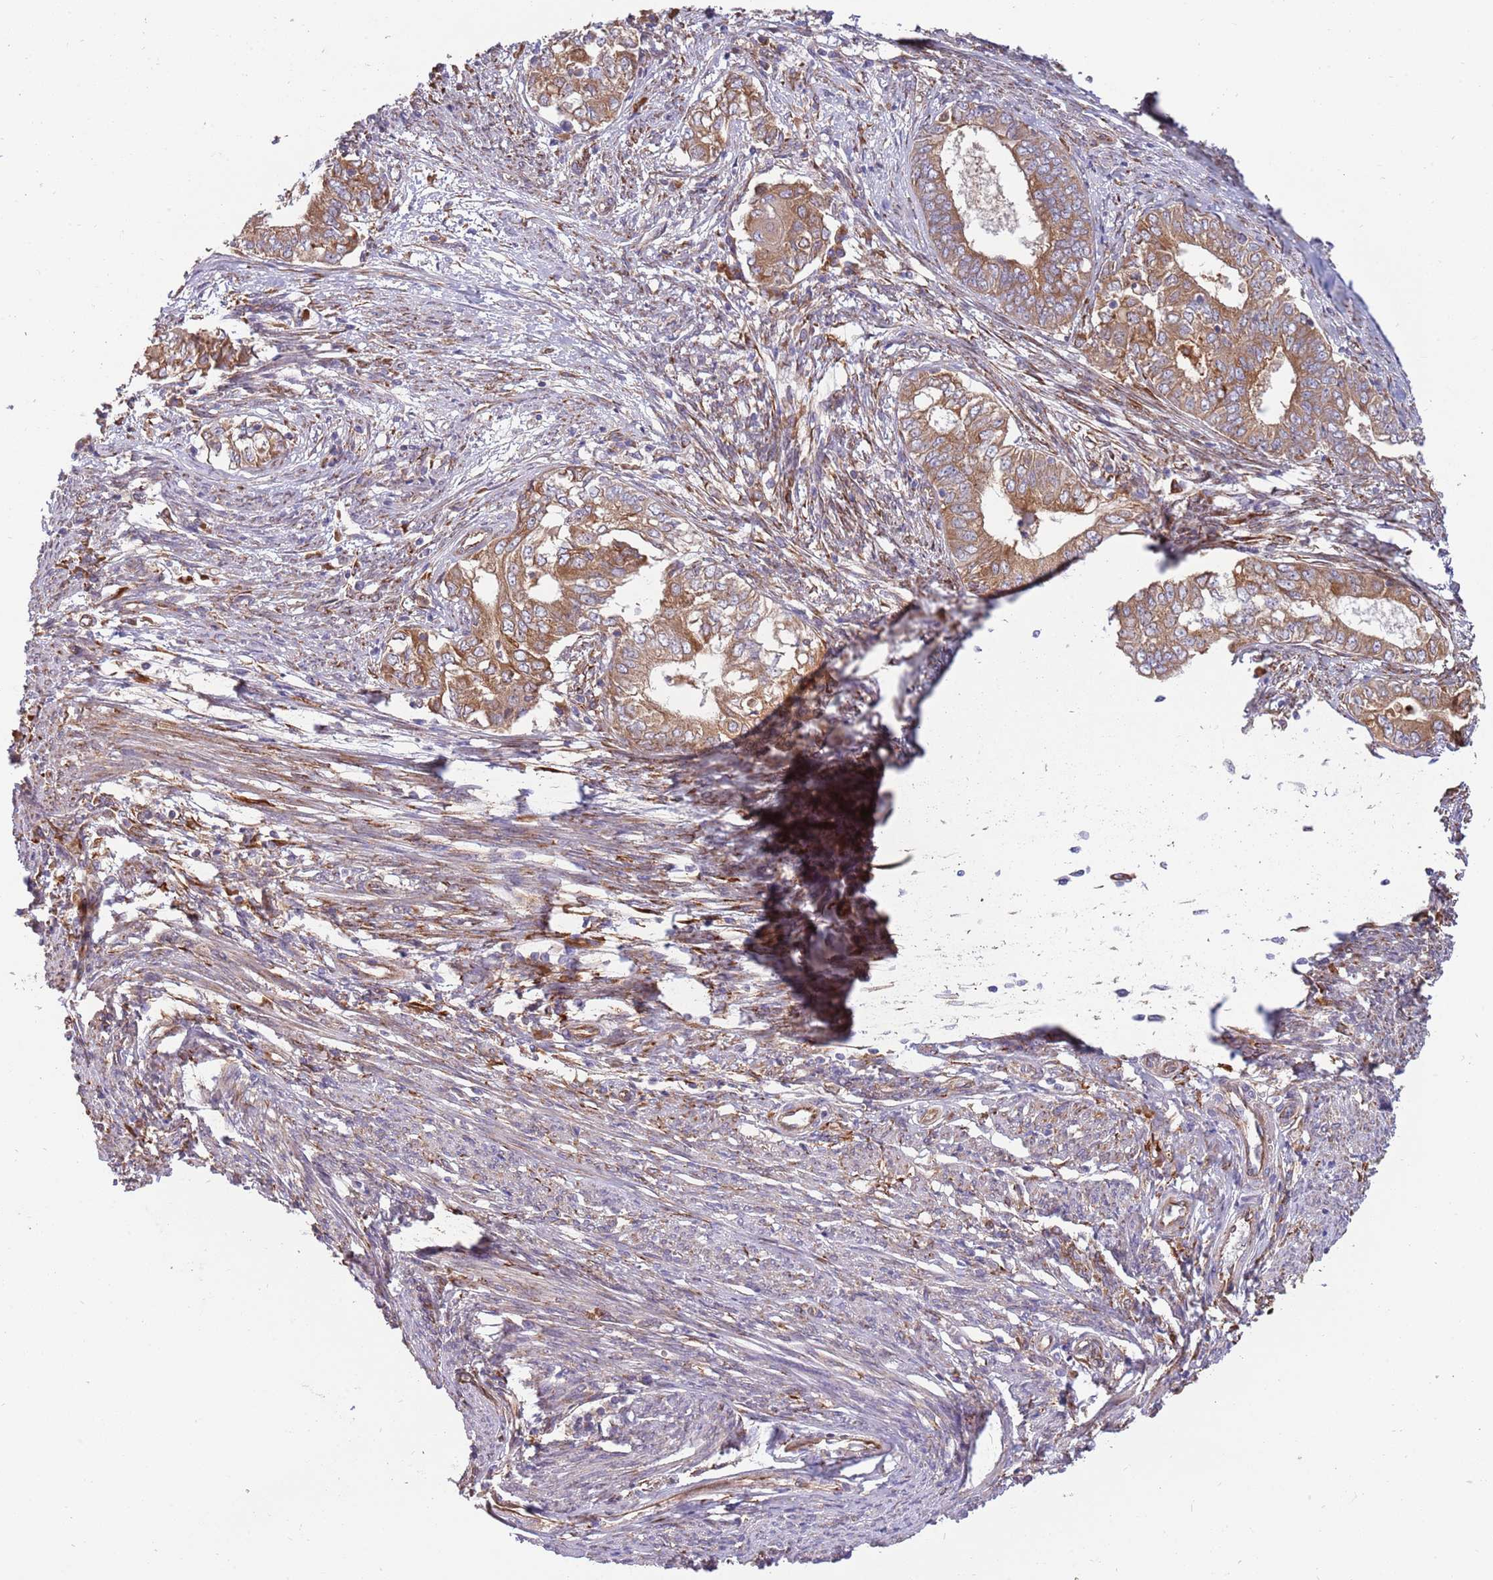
{"staining": {"intensity": "moderate", "quantity": ">75%", "location": "cytoplasmic/membranous"}, "tissue": "endometrial cancer", "cell_type": "Tumor cells", "image_type": "cancer", "snomed": [{"axis": "morphology", "description": "Adenocarcinoma, NOS"}, {"axis": "topography", "description": "Endometrium"}], "caption": "Adenocarcinoma (endometrial) stained with a protein marker exhibits moderate staining in tumor cells.", "gene": "ARMCX6", "patient": {"sex": "female", "age": 62}}